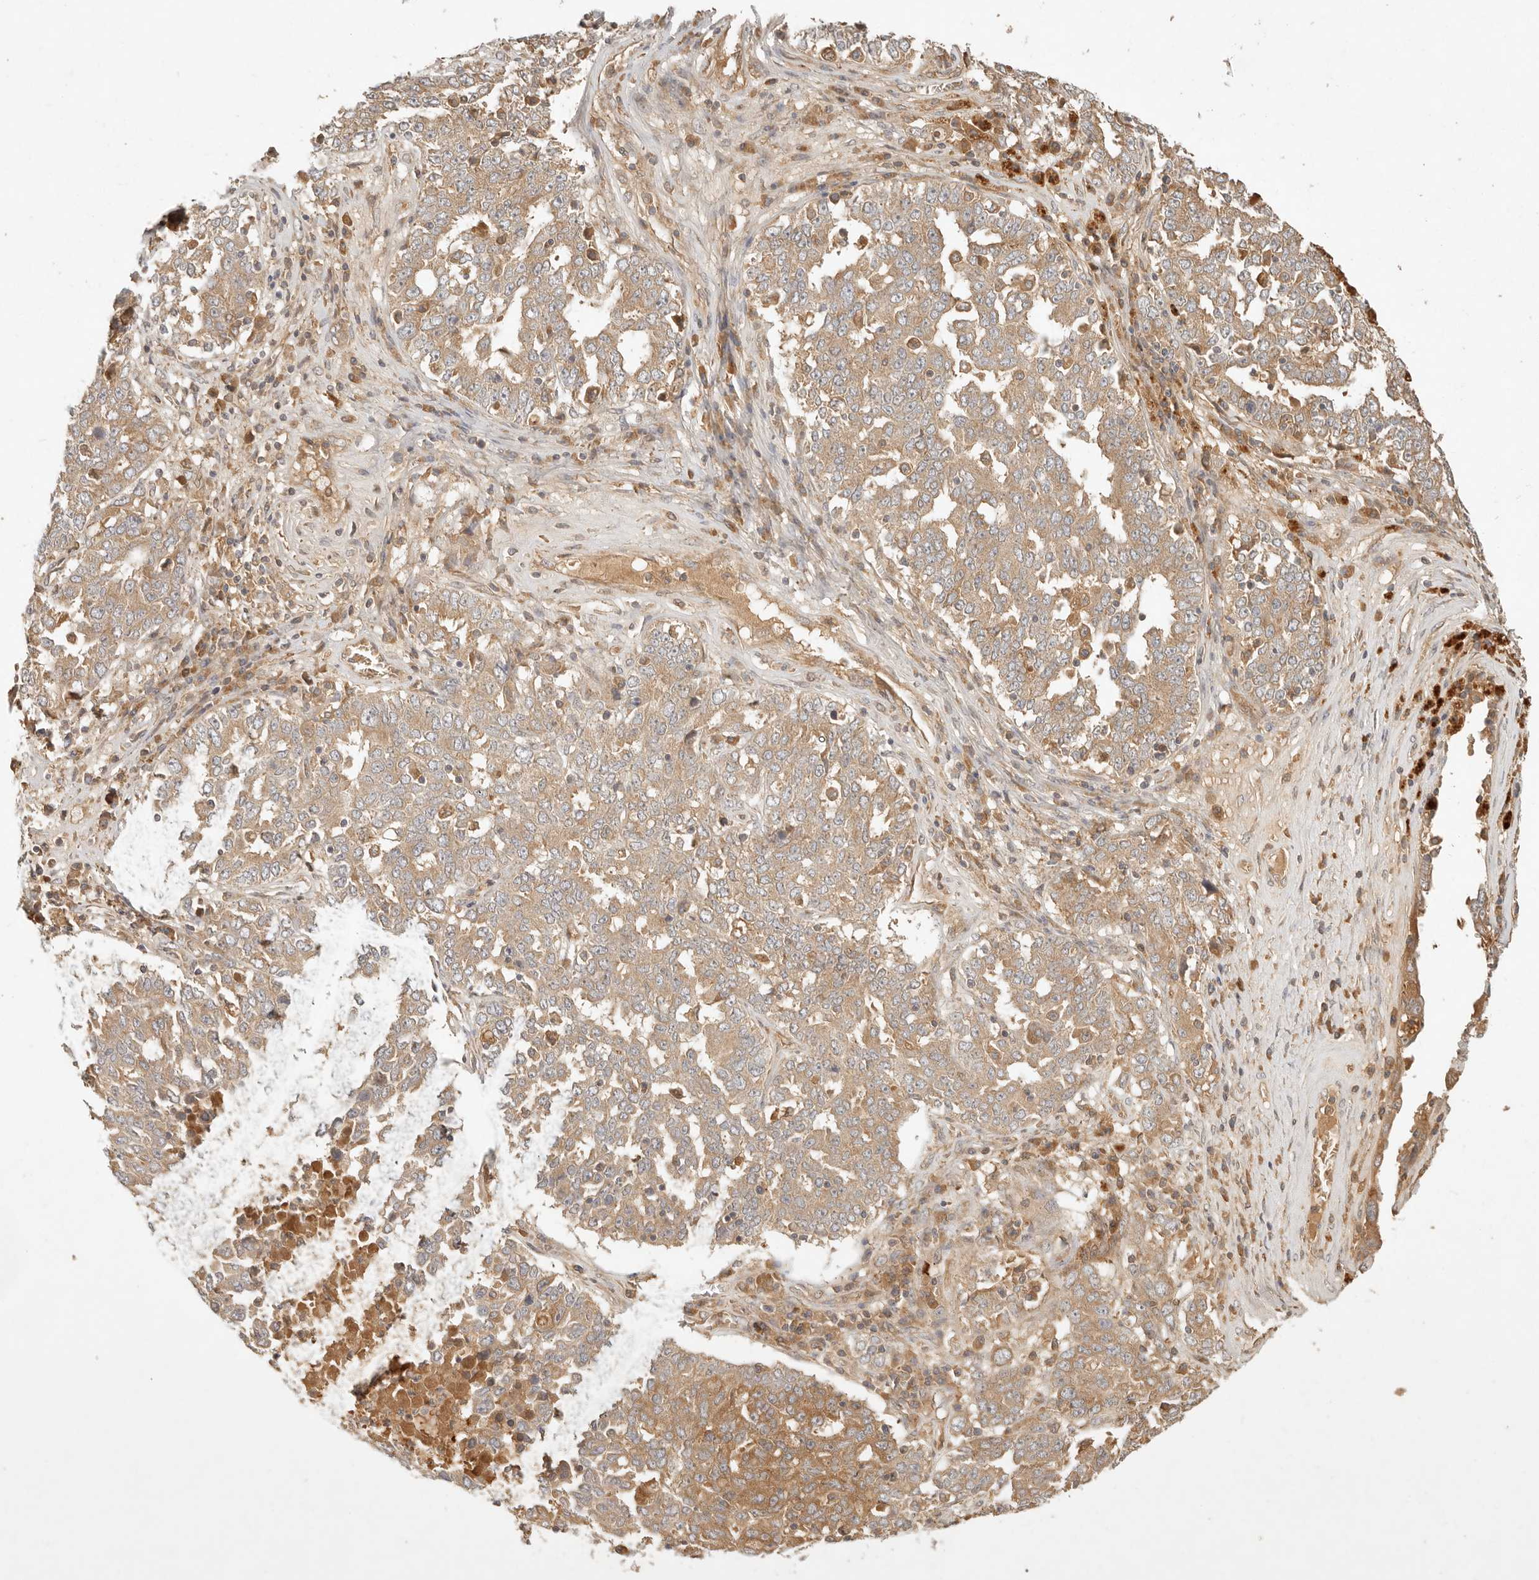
{"staining": {"intensity": "moderate", "quantity": ">75%", "location": "cytoplasmic/membranous"}, "tissue": "ovarian cancer", "cell_type": "Tumor cells", "image_type": "cancer", "snomed": [{"axis": "morphology", "description": "Carcinoma, endometroid"}, {"axis": "topography", "description": "Ovary"}], "caption": "Endometroid carcinoma (ovarian) stained with DAB (3,3'-diaminobenzidine) IHC exhibits medium levels of moderate cytoplasmic/membranous positivity in about >75% of tumor cells.", "gene": "ANKRD61", "patient": {"sex": "female", "age": 62}}